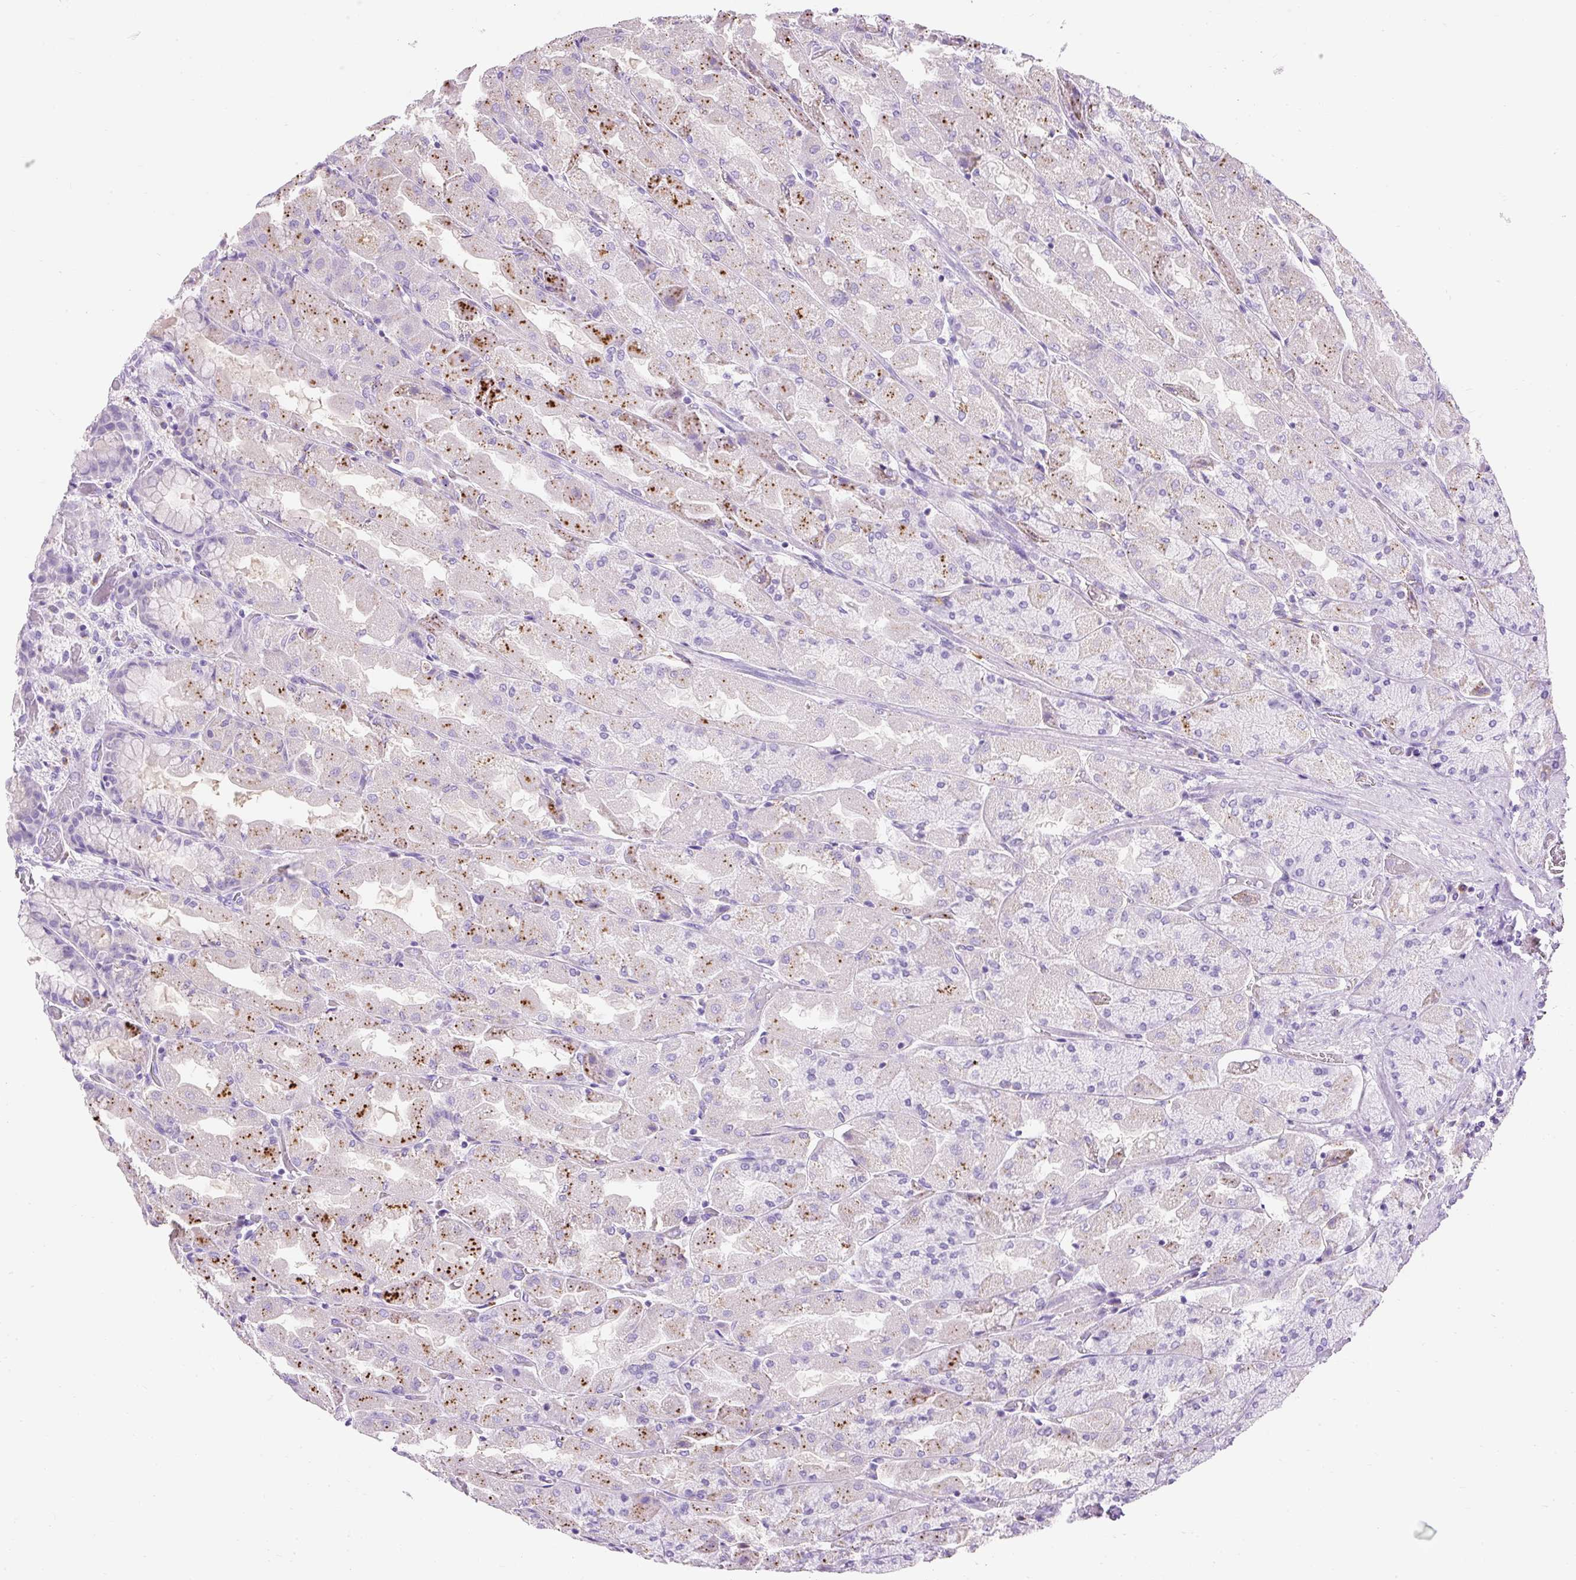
{"staining": {"intensity": "moderate", "quantity": "<25%", "location": "cytoplasmic/membranous"}, "tissue": "stomach", "cell_type": "Glandular cells", "image_type": "normal", "snomed": [{"axis": "morphology", "description": "Normal tissue, NOS"}, {"axis": "topography", "description": "Stomach"}], "caption": "Moderate cytoplasmic/membranous expression for a protein is seen in approximately <25% of glandular cells of normal stomach using IHC.", "gene": "HEXB", "patient": {"sex": "female", "age": 61}}